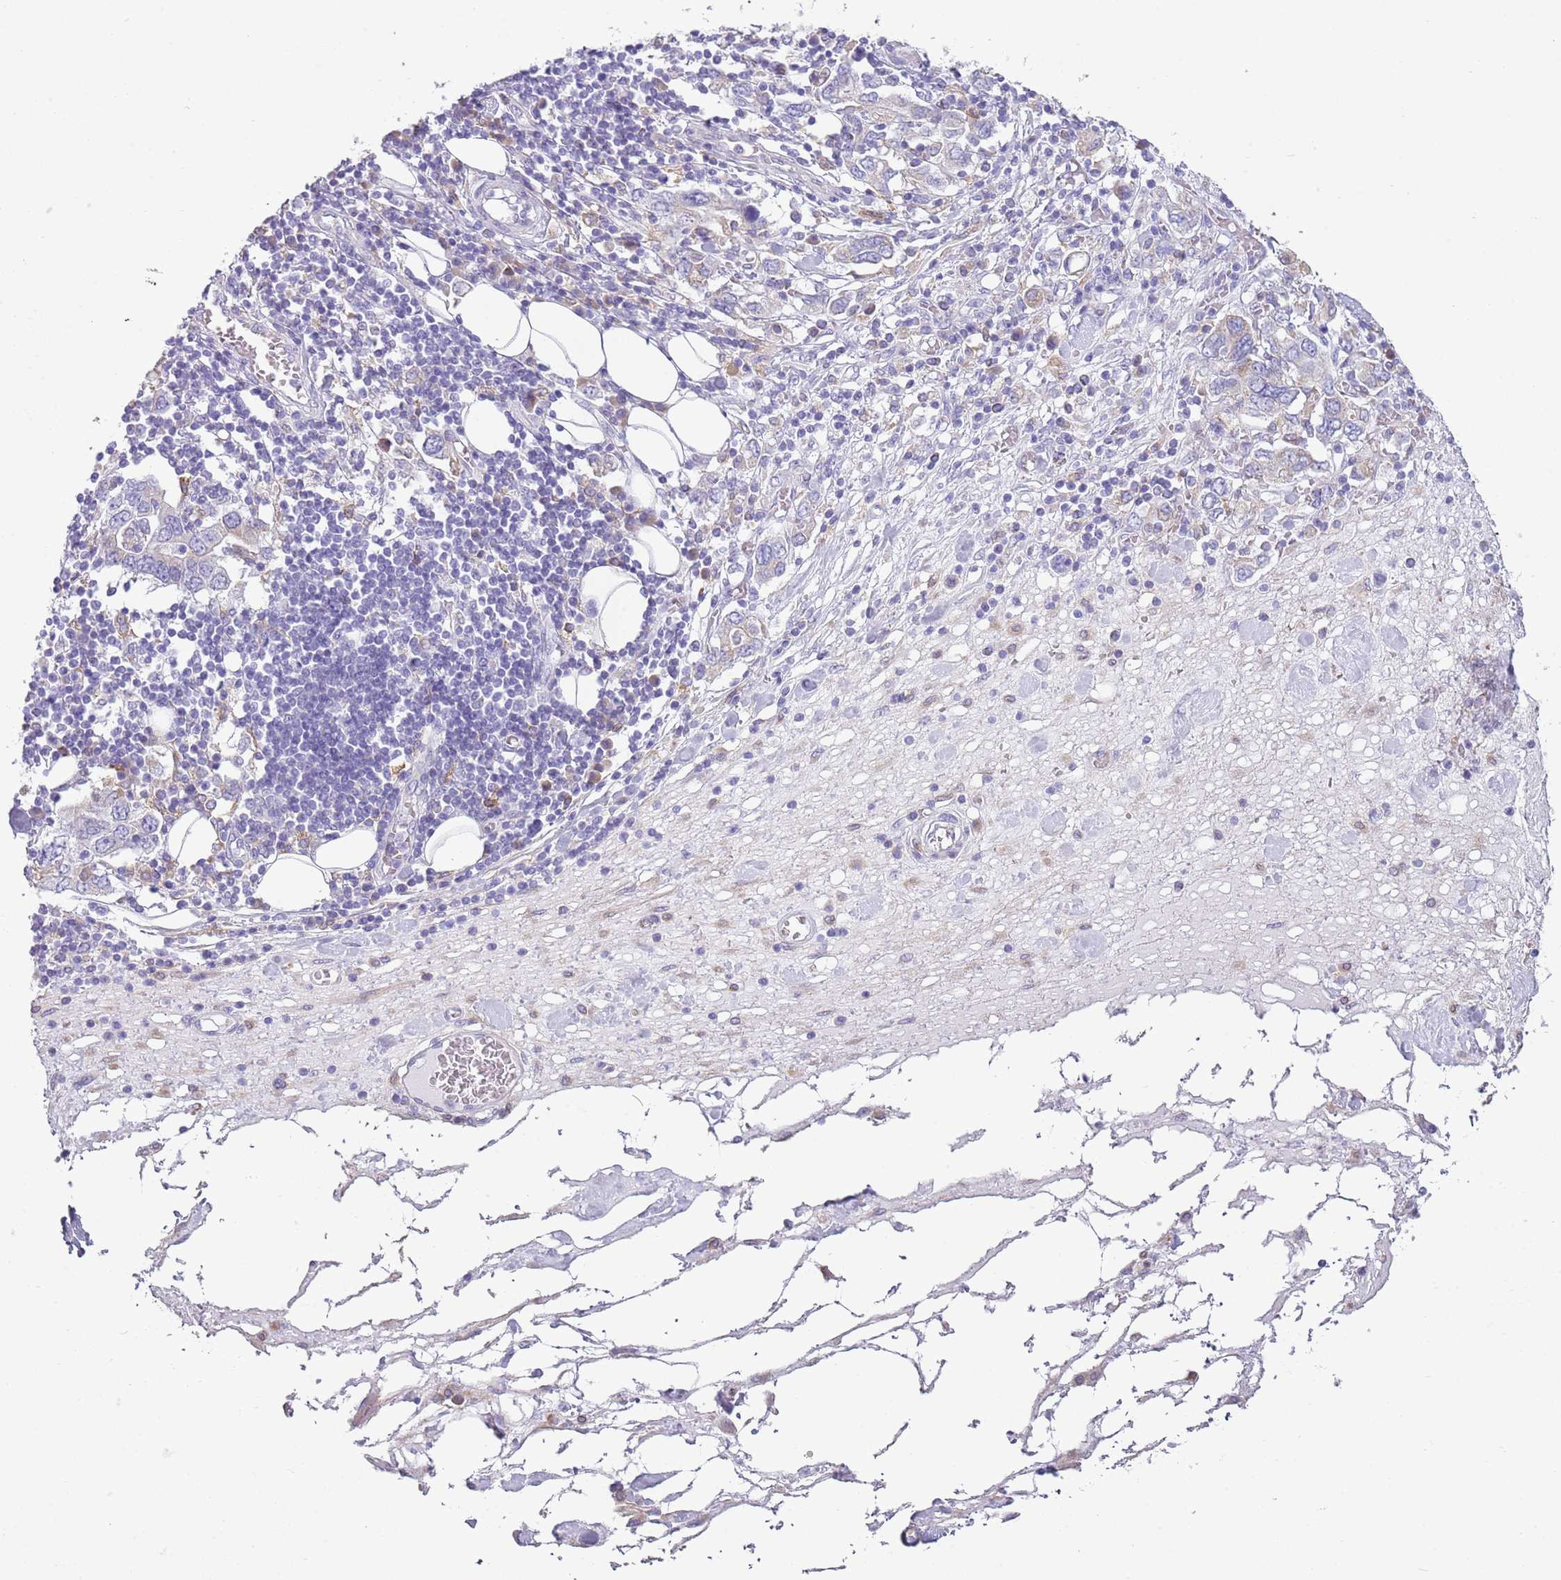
{"staining": {"intensity": "negative", "quantity": "none", "location": "none"}, "tissue": "stomach cancer", "cell_type": "Tumor cells", "image_type": "cancer", "snomed": [{"axis": "morphology", "description": "Adenocarcinoma, NOS"}, {"axis": "topography", "description": "Stomach, upper"}, {"axis": "topography", "description": "Stomach"}], "caption": "Stomach cancer (adenocarcinoma) was stained to show a protein in brown. There is no significant positivity in tumor cells. Nuclei are stained in blue.", "gene": "OAF", "patient": {"sex": "male", "age": 62}}